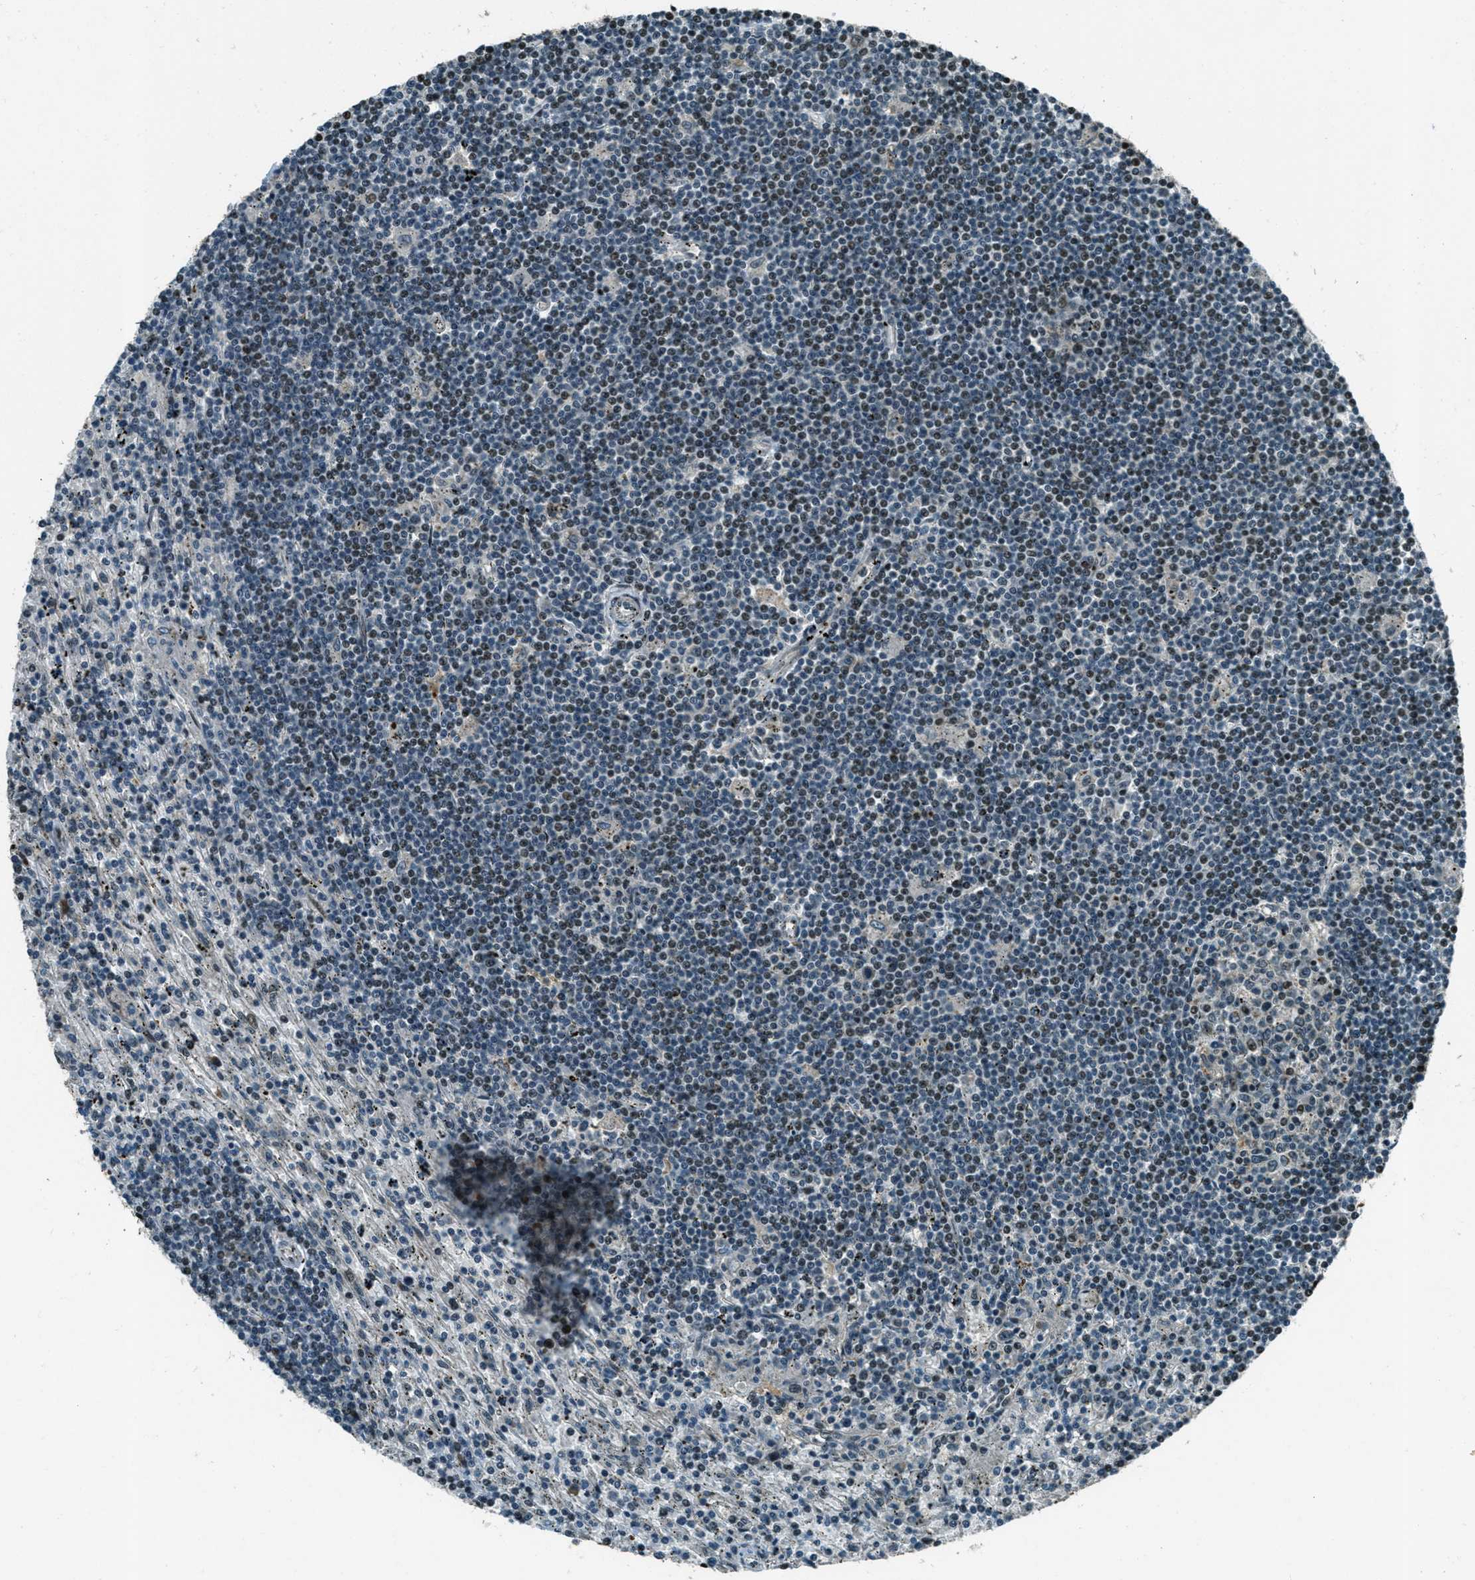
{"staining": {"intensity": "weak", "quantity": "25%-75%", "location": "nuclear"}, "tissue": "lymphoma", "cell_type": "Tumor cells", "image_type": "cancer", "snomed": [{"axis": "morphology", "description": "Malignant lymphoma, non-Hodgkin's type, Low grade"}, {"axis": "topography", "description": "Spleen"}], "caption": "Lymphoma stained for a protein exhibits weak nuclear positivity in tumor cells.", "gene": "TARDBP", "patient": {"sex": "male", "age": 76}}